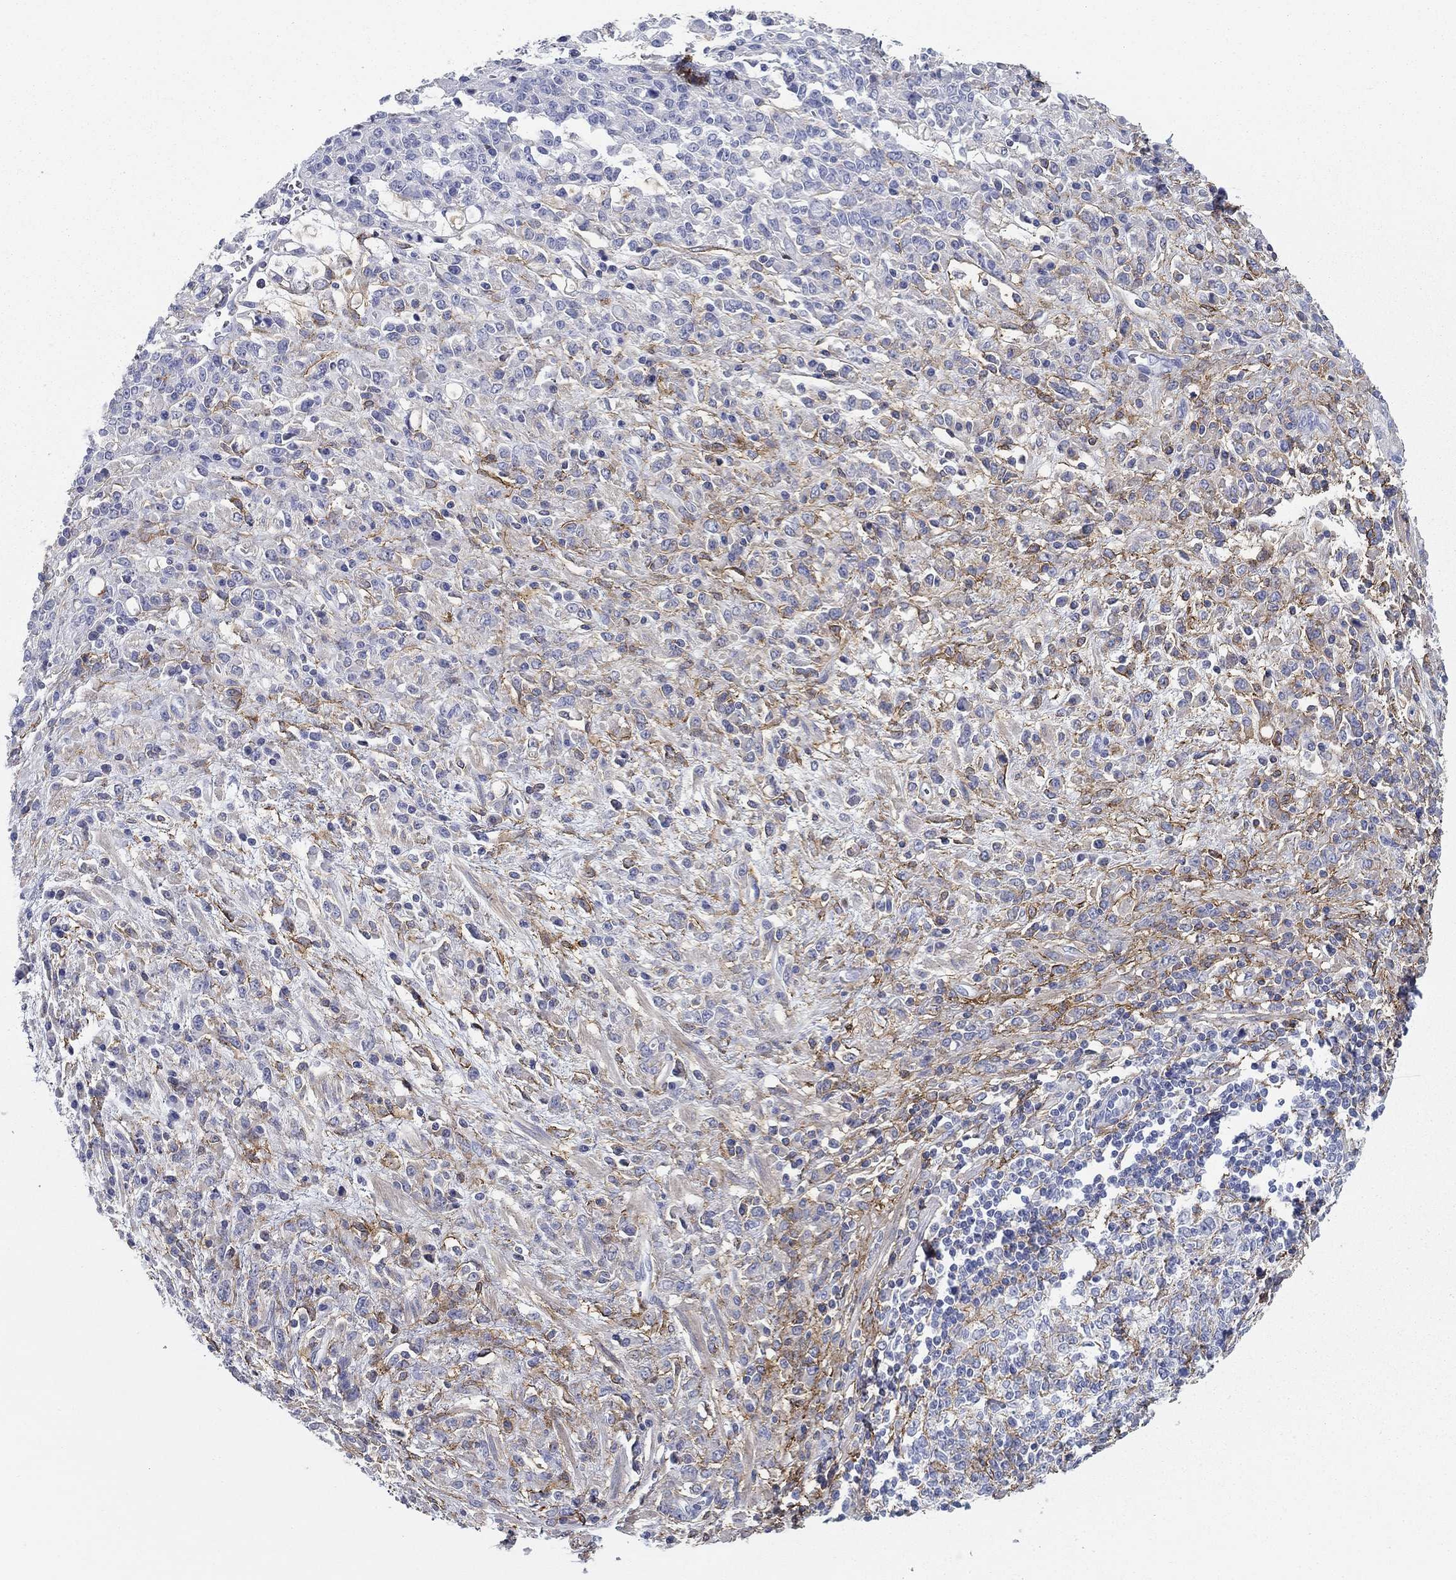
{"staining": {"intensity": "negative", "quantity": "none", "location": "none"}, "tissue": "stomach cancer", "cell_type": "Tumor cells", "image_type": "cancer", "snomed": [{"axis": "morphology", "description": "Adenocarcinoma, NOS"}, {"axis": "topography", "description": "Stomach"}], "caption": "Tumor cells are negative for brown protein staining in stomach adenocarcinoma.", "gene": "GPC1", "patient": {"sex": "female", "age": 57}}